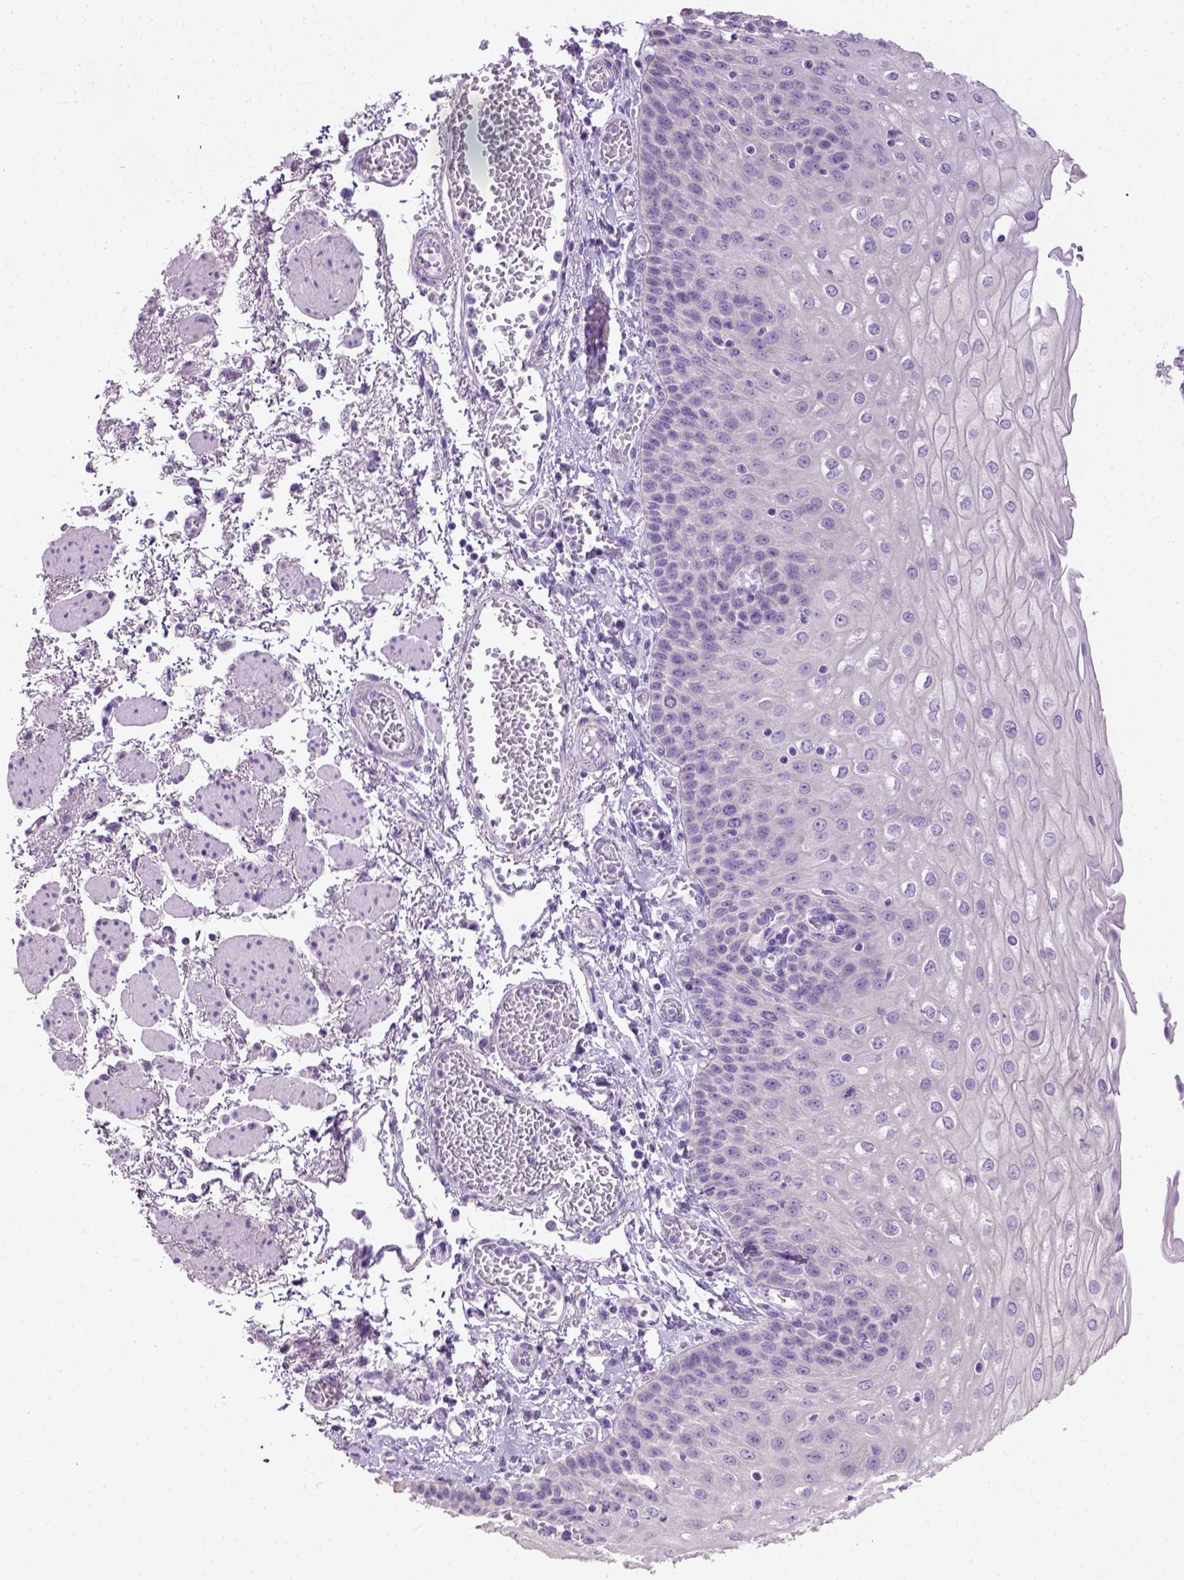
{"staining": {"intensity": "negative", "quantity": "none", "location": "none"}, "tissue": "esophagus", "cell_type": "Squamous epithelial cells", "image_type": "normal", "snomed": [{"axis": "morphology", "description": "Normal tissue, NOS"}, {"axis": "morphology", "description": "Adenocarcinoma, NOS"}, {"axis": "topography", "description": "Esophagus"}], "caption": "A high-resolution micrograph shows IHC staining of benign esophagus, which reveals no significant staining in squamous epithelial cells. (IHC, brightfield microscopy, high magnification).", "gene": "CYP24A1", "patient": {"sex": "male", "age": 81}}